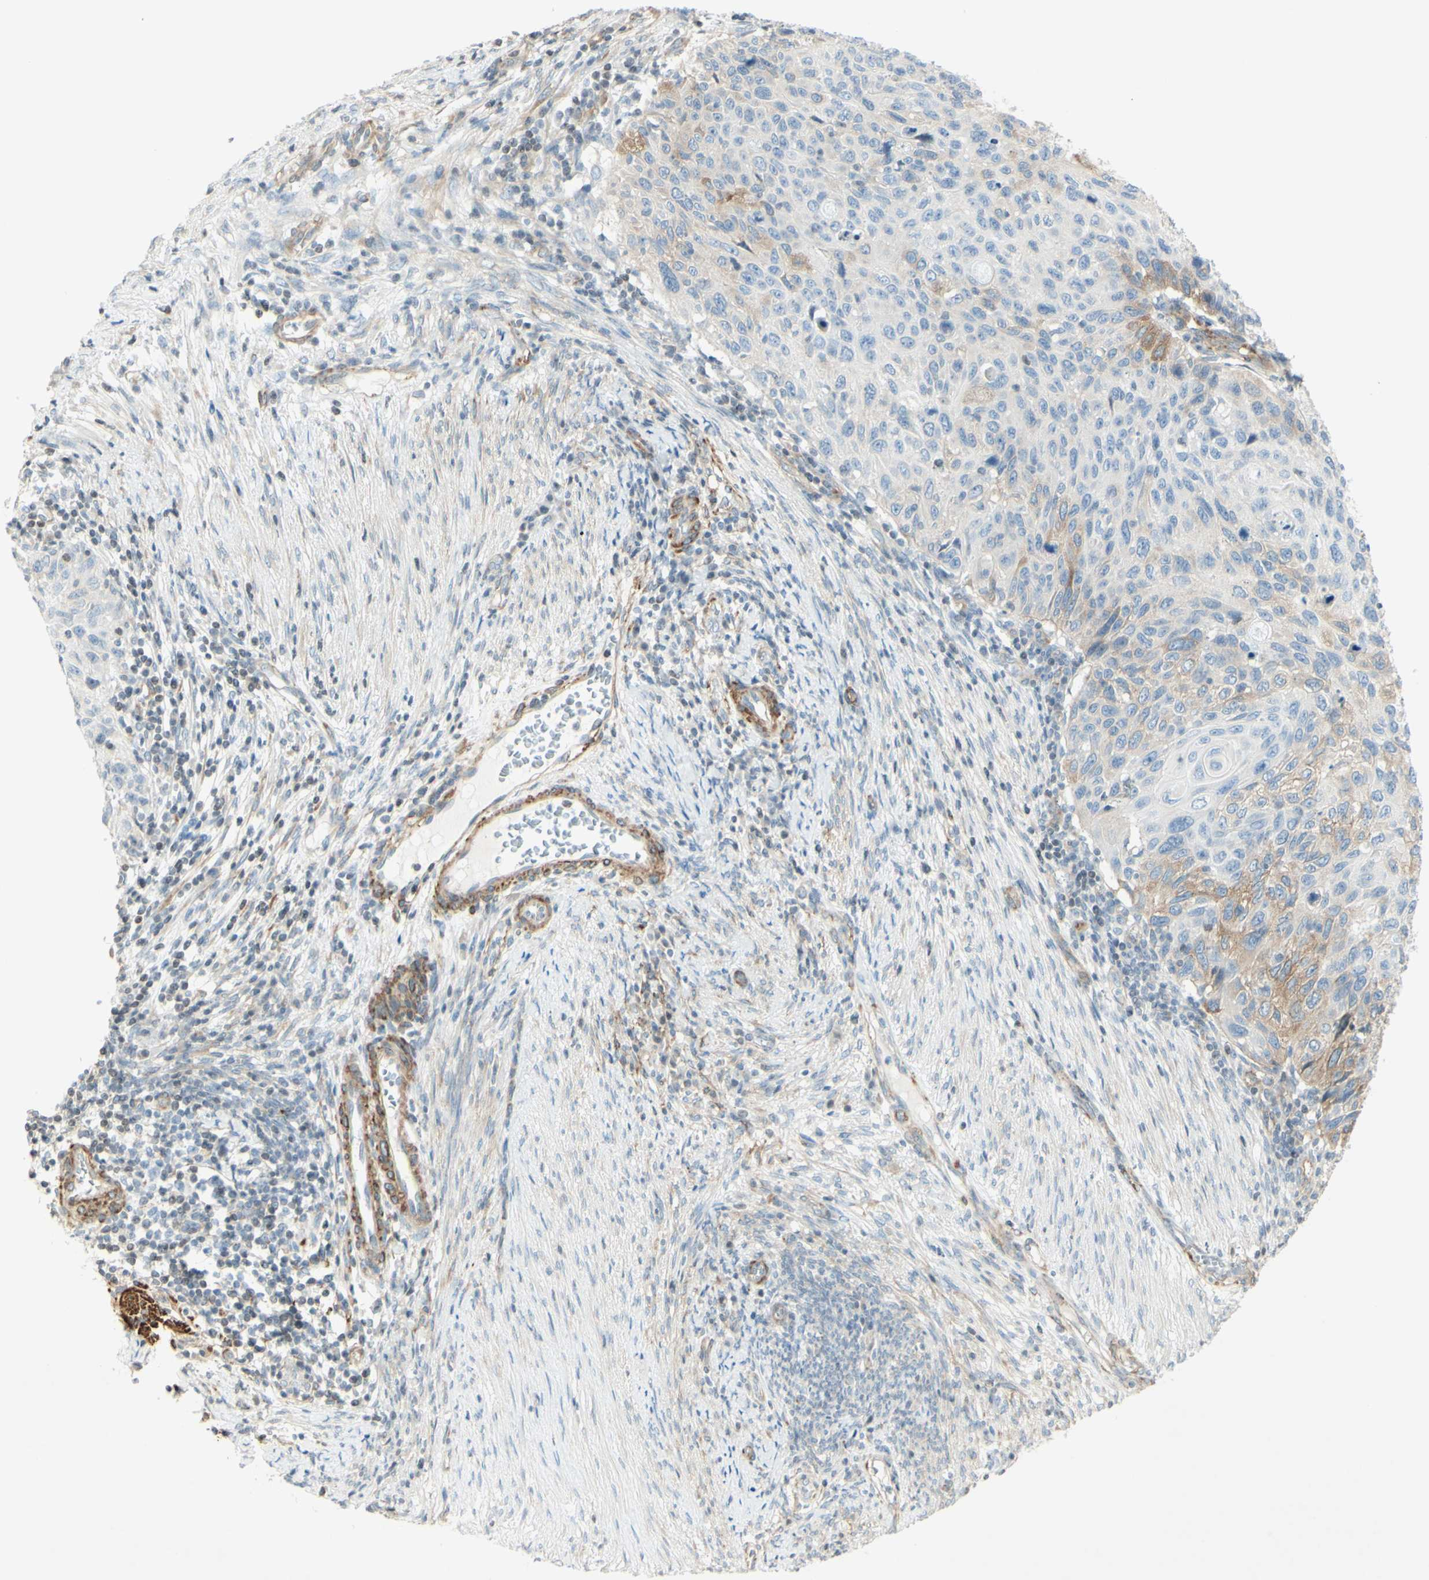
{"staining": {"intensity": "moderate", "quantity": "<25%", "location": "cytoplasmic/membranous"}, "tissue": "cervical cancer", "cell_type": "Tumor cells", "image_type": "cancer", "snomed": [{"axis": "morphology", "description": "Squamous cell carcinoma, NOS"}, {"axis": "topography", "description": "Cervix"}], "caption": "Immunohistochemistry (IHC) image of cervical cancer (squamous cell carcinoma) stained for a protein (brown), which shows low levels of moderate cytoplasmic/membranous expression in about <25% of tumor cells.", "gene": "MAP1B", "patient": {"sex": "female", "age": 70}}